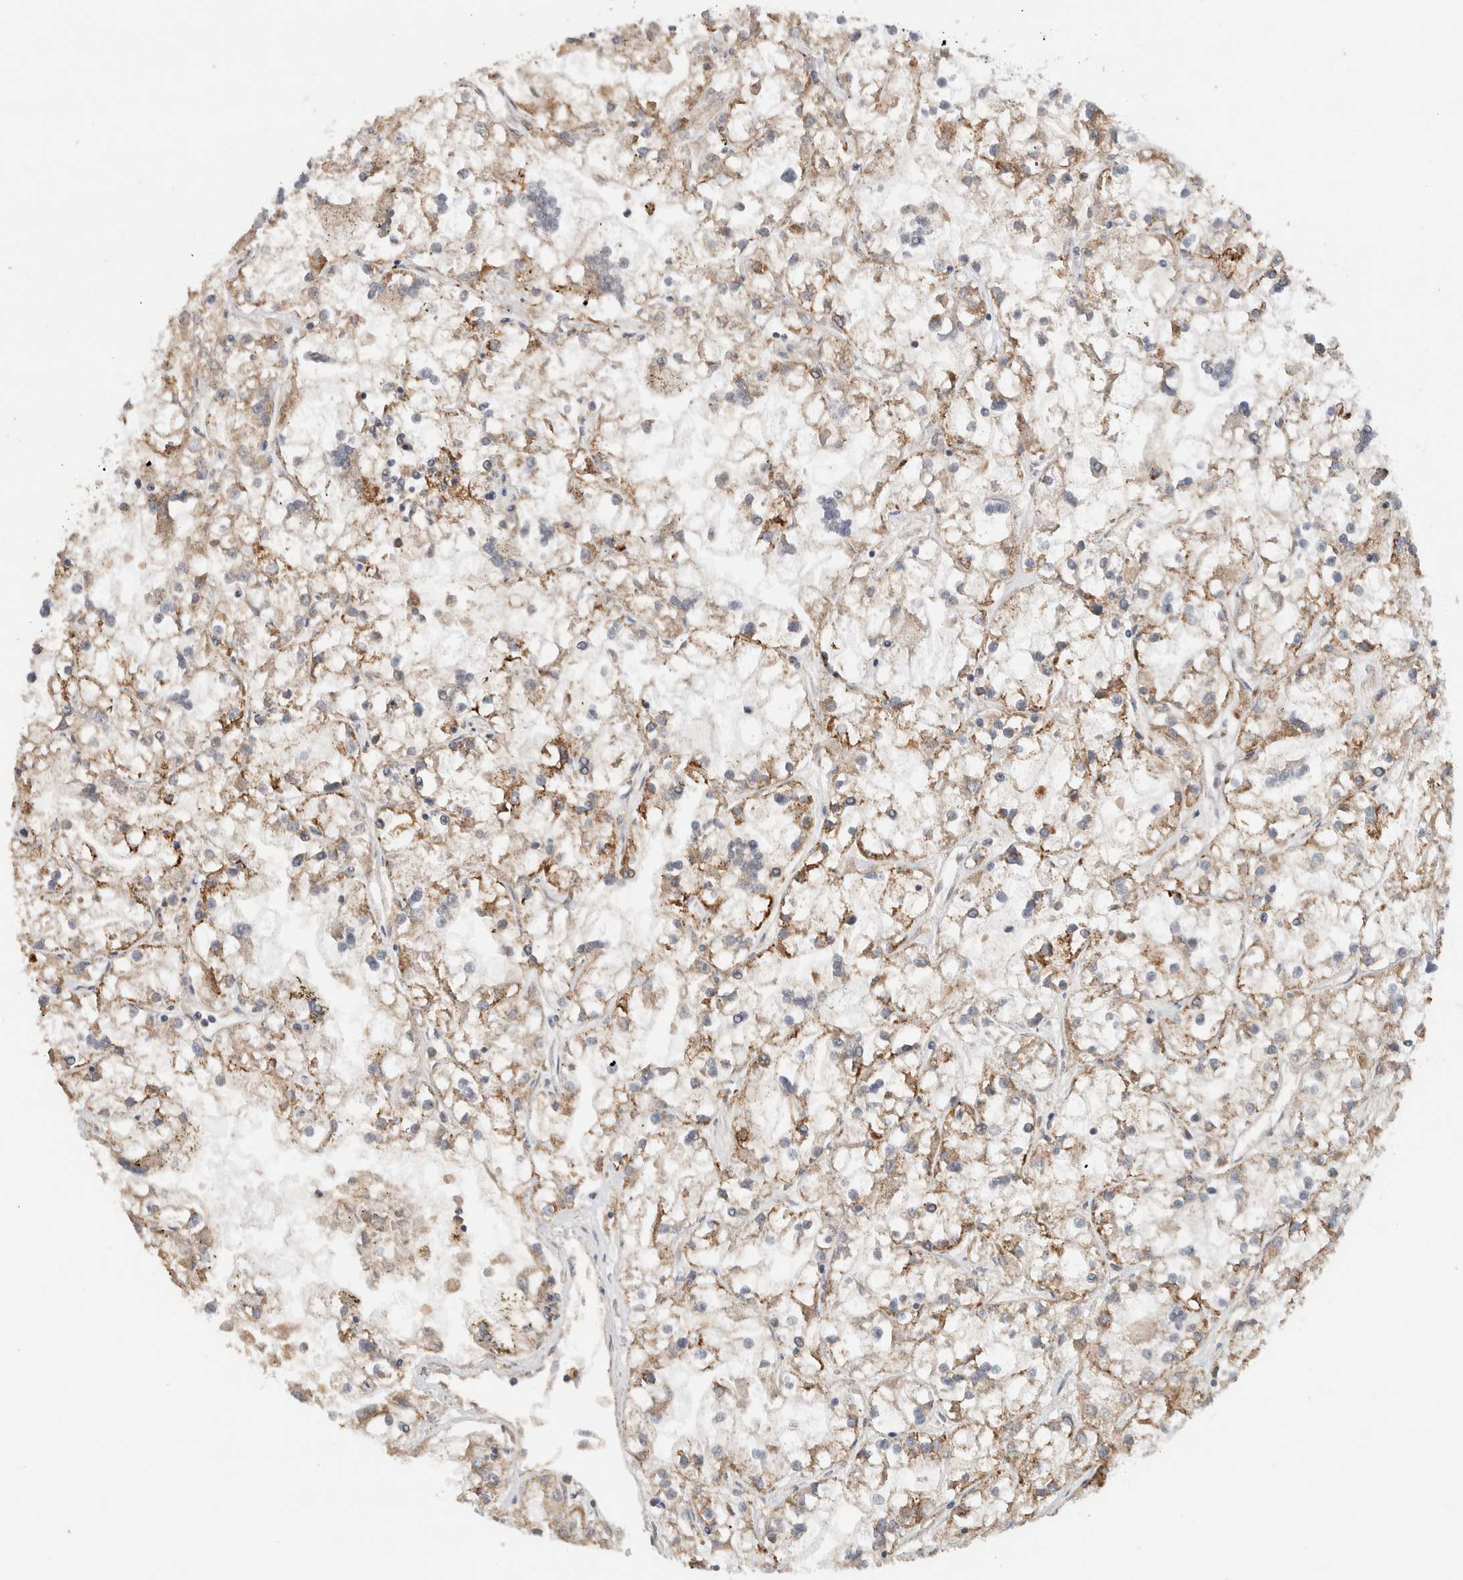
{"staining": {"intensity": "moderate", "quantity": ">75%", "location": "cytoplasmic/membranous"}, "tissue": "renal cancer", "cell_type": "Tumor cells", "image_type": "cancer", "snomed": [{"axis": "morphology", "description": "Adenocarcinoma, NOS"}, {"axis": "topography", "description": "Kidney"}], "caption": "Immunohistochemical staining of adenocarcinoma (renal) demonstrates medium levels of moderate cytoplasmic/membranous protein staining in approximately >75% of tumor cells. (brown staining indicates protein expression, while blue staining denotes nuclei).", "gene": "AMPD1", "patient": {"sex": "female", "age": 52}}